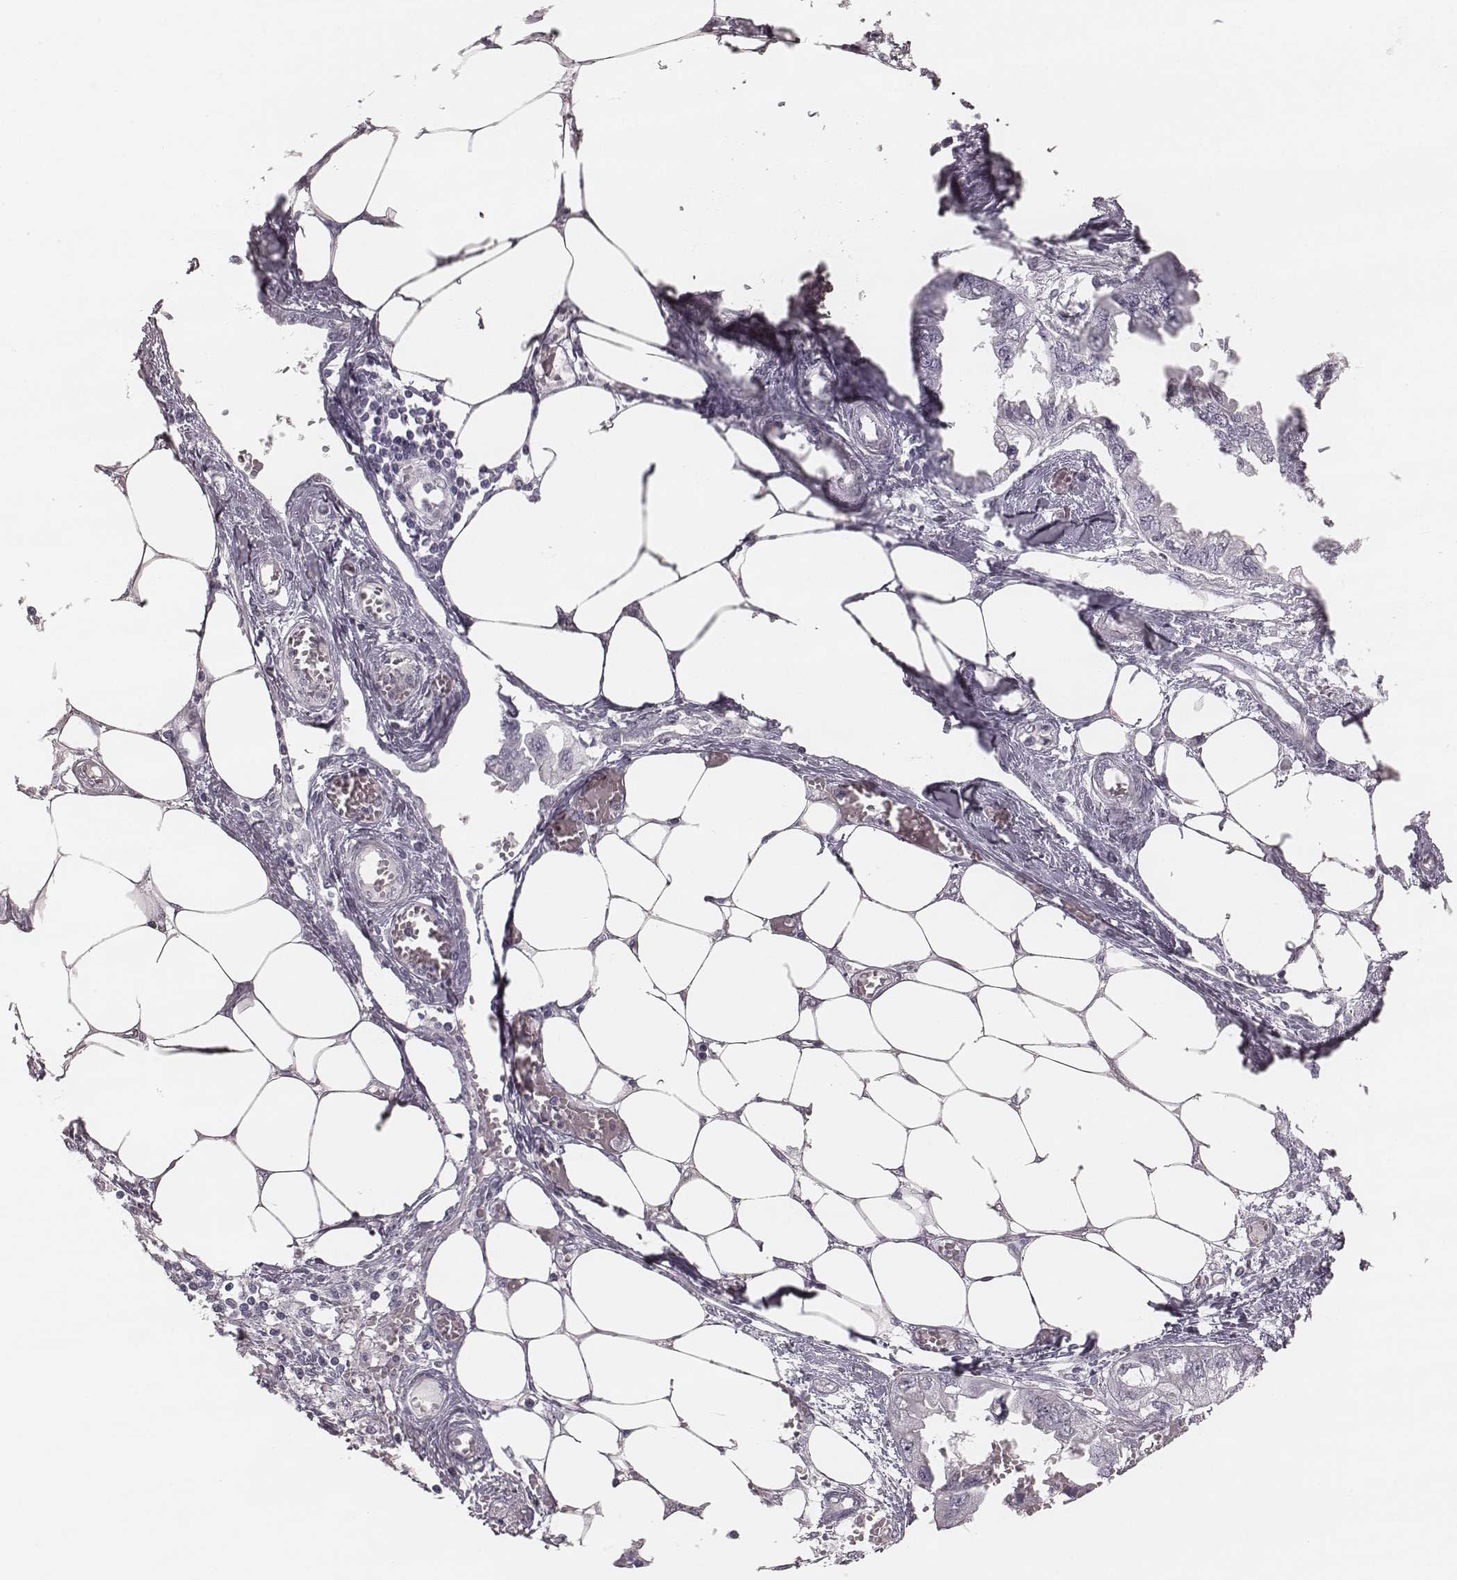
{"staining": {"intensity": "negative", "quantity": "none", "location": "none"}, "tissue": "endometrial cancer", "cell_type": "Tumor cells", "image_type": "cancer", "snomed": [{"axis": "morphology", "description": "Adenocarcinoma, NOS"}, {"axis": "morphology", "description": "Adenocarcinoma, metastatic, NOS"}, {"axis": "topography", "description": "Adipose tissue"}, {"axis": "topography", "description": "Endometrium"}], "caption": "Immunohistochemistry of endometrial cancer (metastatic adenocarcinoma) exhibits no positivity in tumor cells.", "gene": "KRT74", "patient": {"sex": "female", "age": 67}}